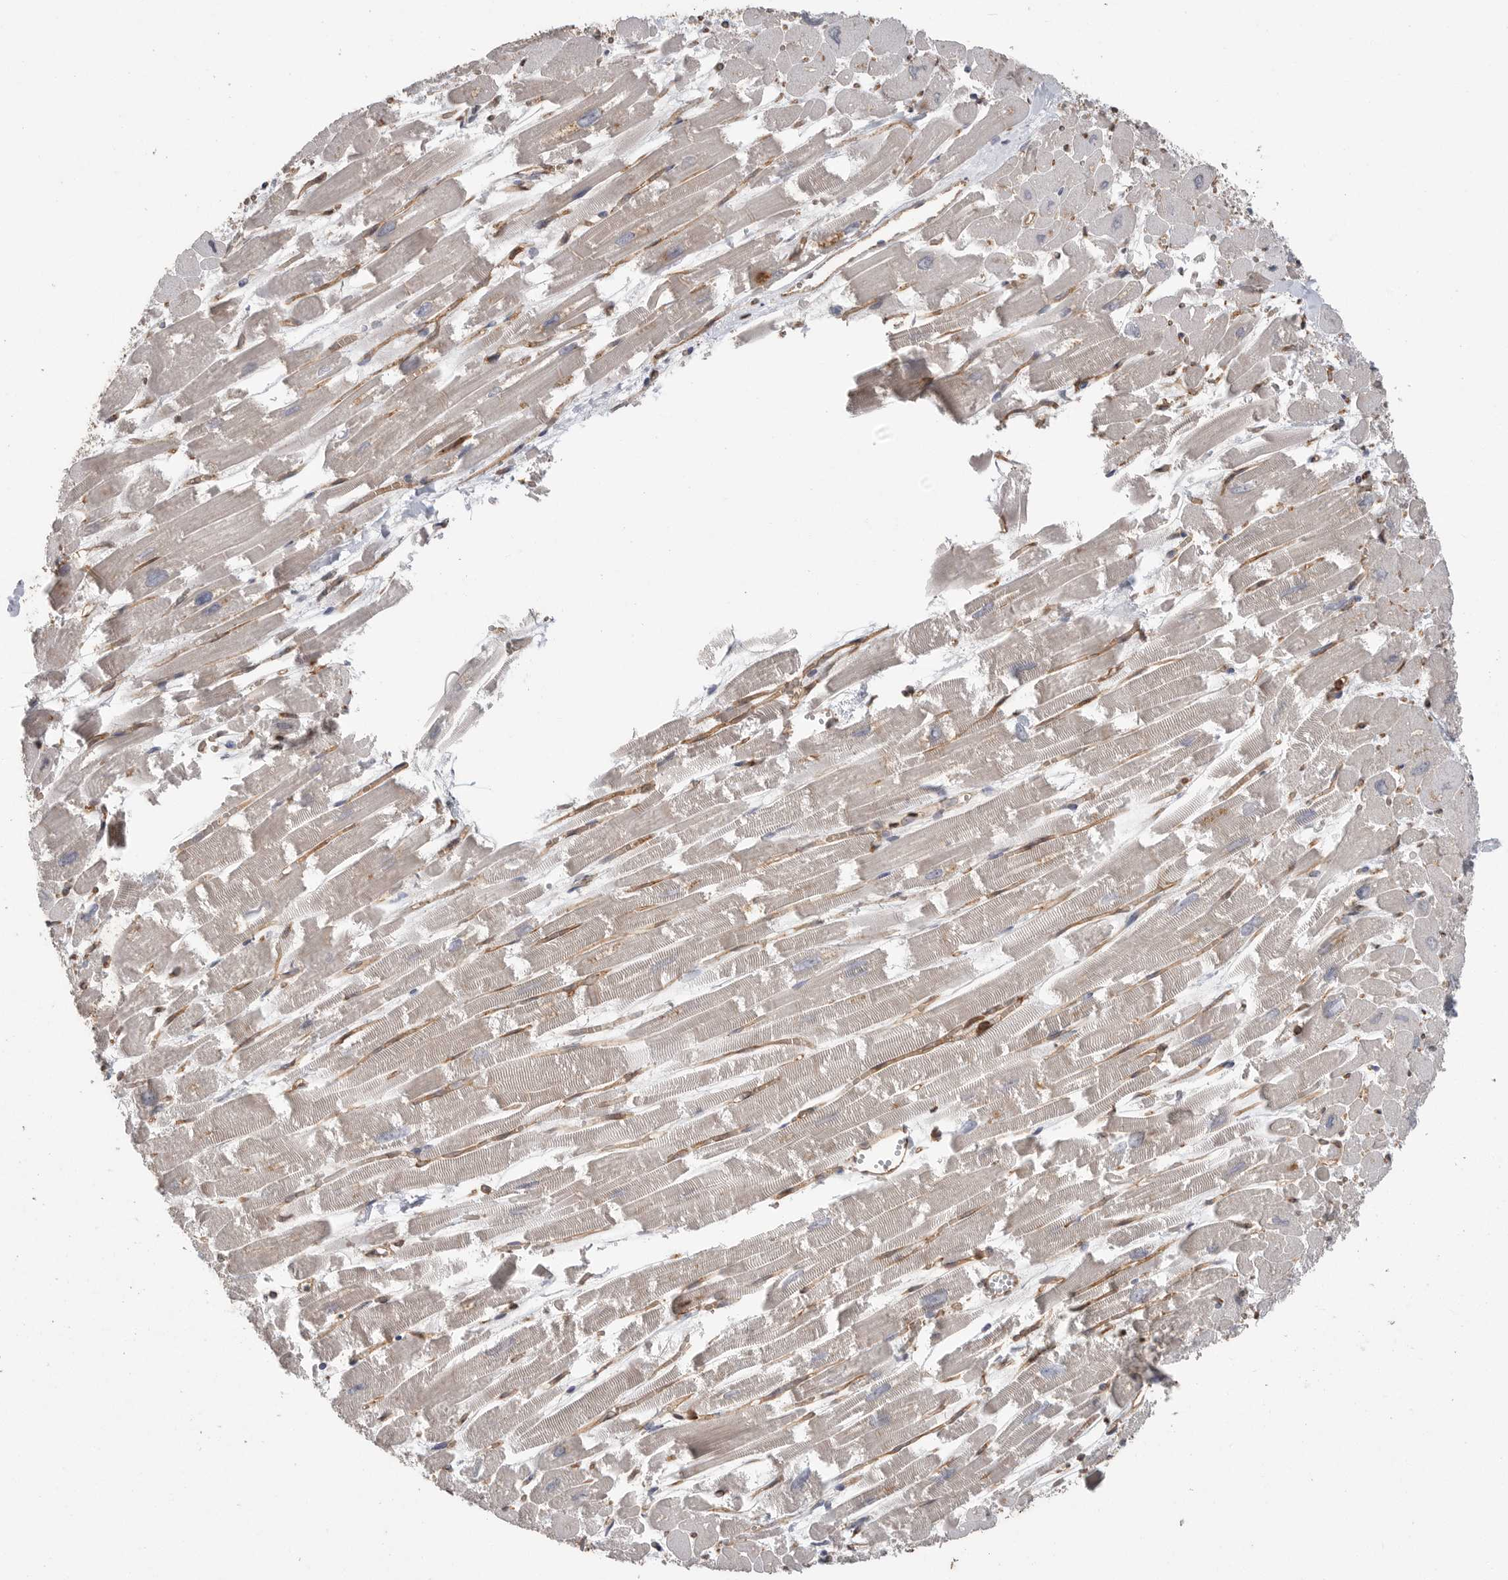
{"staining": {"intensity": "moderate", "quantity": "25%-75%", "location": "cytoplasmic/membranous"}, "tissue": "heart muscle", "cell_type": "Cardiomyocytes", "image_type": "normal", "snomed": [{"axis": "morphology", "description": "Normal tissue, NOS"}, {"axis": "topography", "description": "Heart"}], "caption": "Brown immunohistochemical staining in unremarkable heart muscle reveals moderate cytoplasmic/membranous positivity in approximately 25%-75% of cardiomyocytes. The staining was performed using DAB, with brown indicating positive protein expression. Nuclei are stained blue with hematoxylin.", "gene": "PRKCH", "patient": {"sex": "male", "age": 54}}